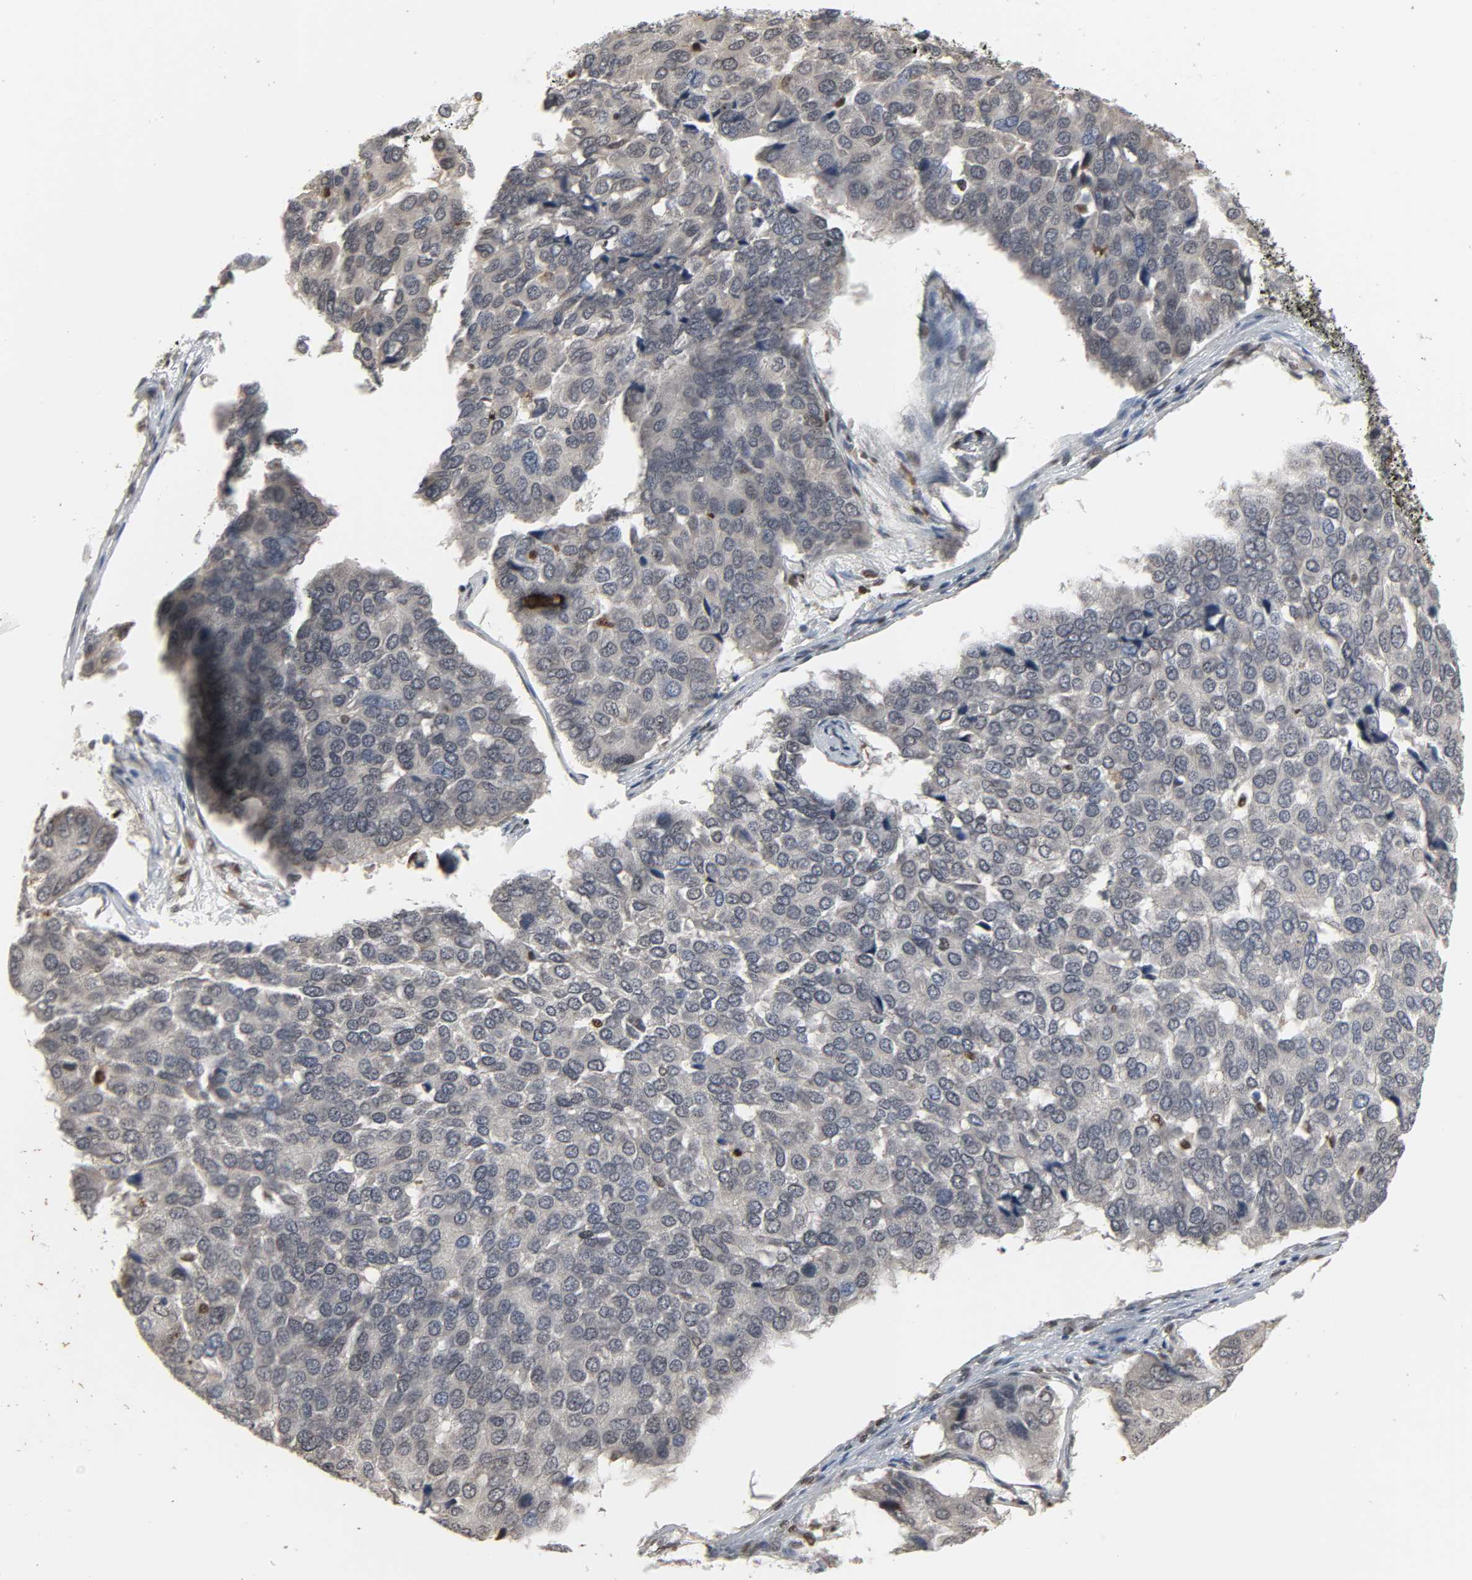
{"staining": {"intensity": "negative", "quantity": "none", "location": "none"}, "tissue": "pancreatic cancer", "cell_type": "Tumor cells", "image_type": "cancer", "snomed": [{"axis": "morphology", "description": "Adenocarcinoma, NOS"}, {"axis": "topography", "description": "Pancreas"}], "caption": "Histopathology image shows no protein positivity in tumor cells of pancreatic cancer tissue.", "gene": "DAZAP1", "patient": {"sex": "male", "age": 50}}